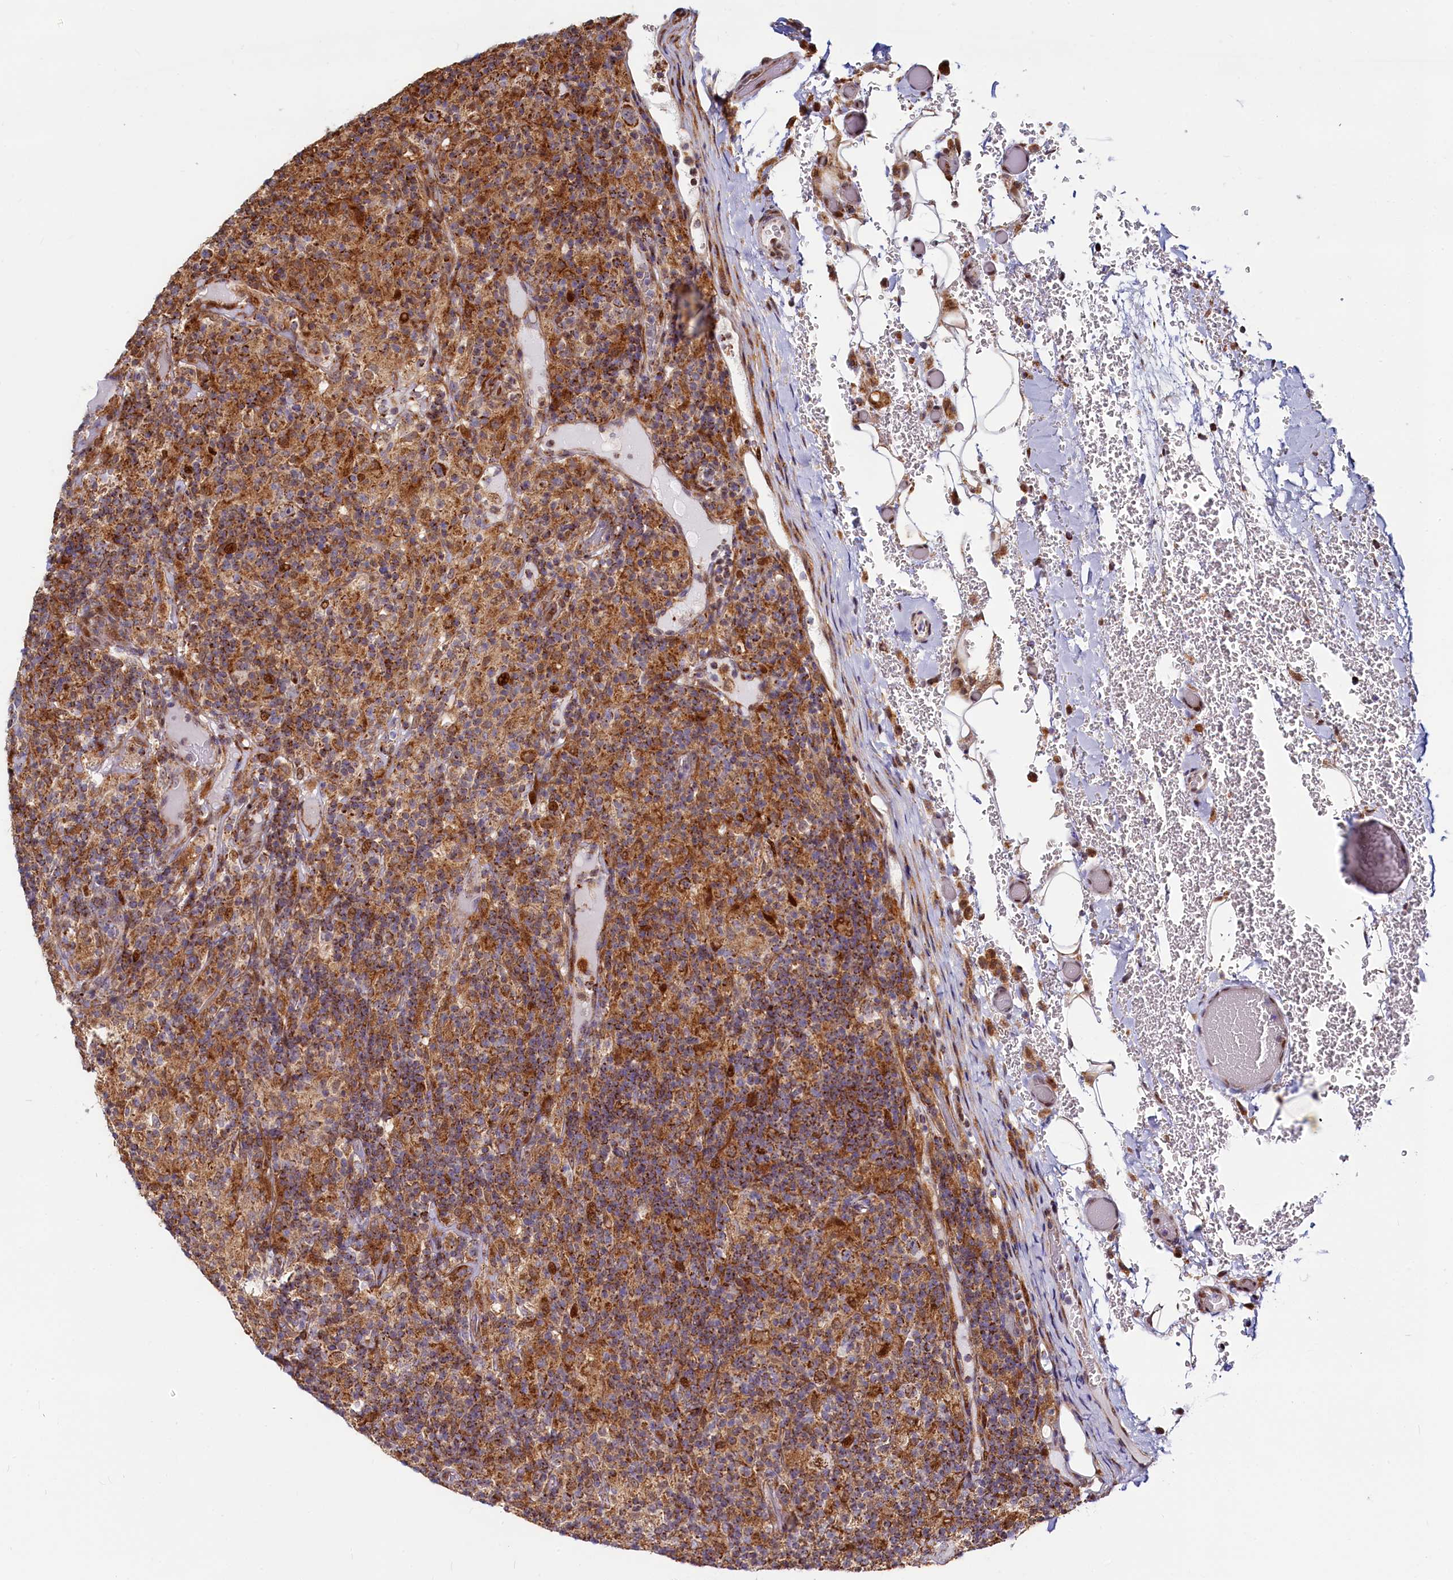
{"staining": {"intensity": "strong", "quantity": ">75%", "location": "cytoplasmic/membranous"}, "tissue": "lymphoma", "cell_type": "Tumor cells", "image_type": "cancer", "snomed": [{"axis": "morphology", "description": "Hodgkin's disease, NOS"}, {"axis": "topography", "description": "Lymph node"}], "caption": "An image of human Hodgkin's disease stained for a protein reveals strong cytoplasmic/membranous brown staining in tumor cells.", "gene": "HDGFL3", "patient": {"sex": "male", "age": 70}}